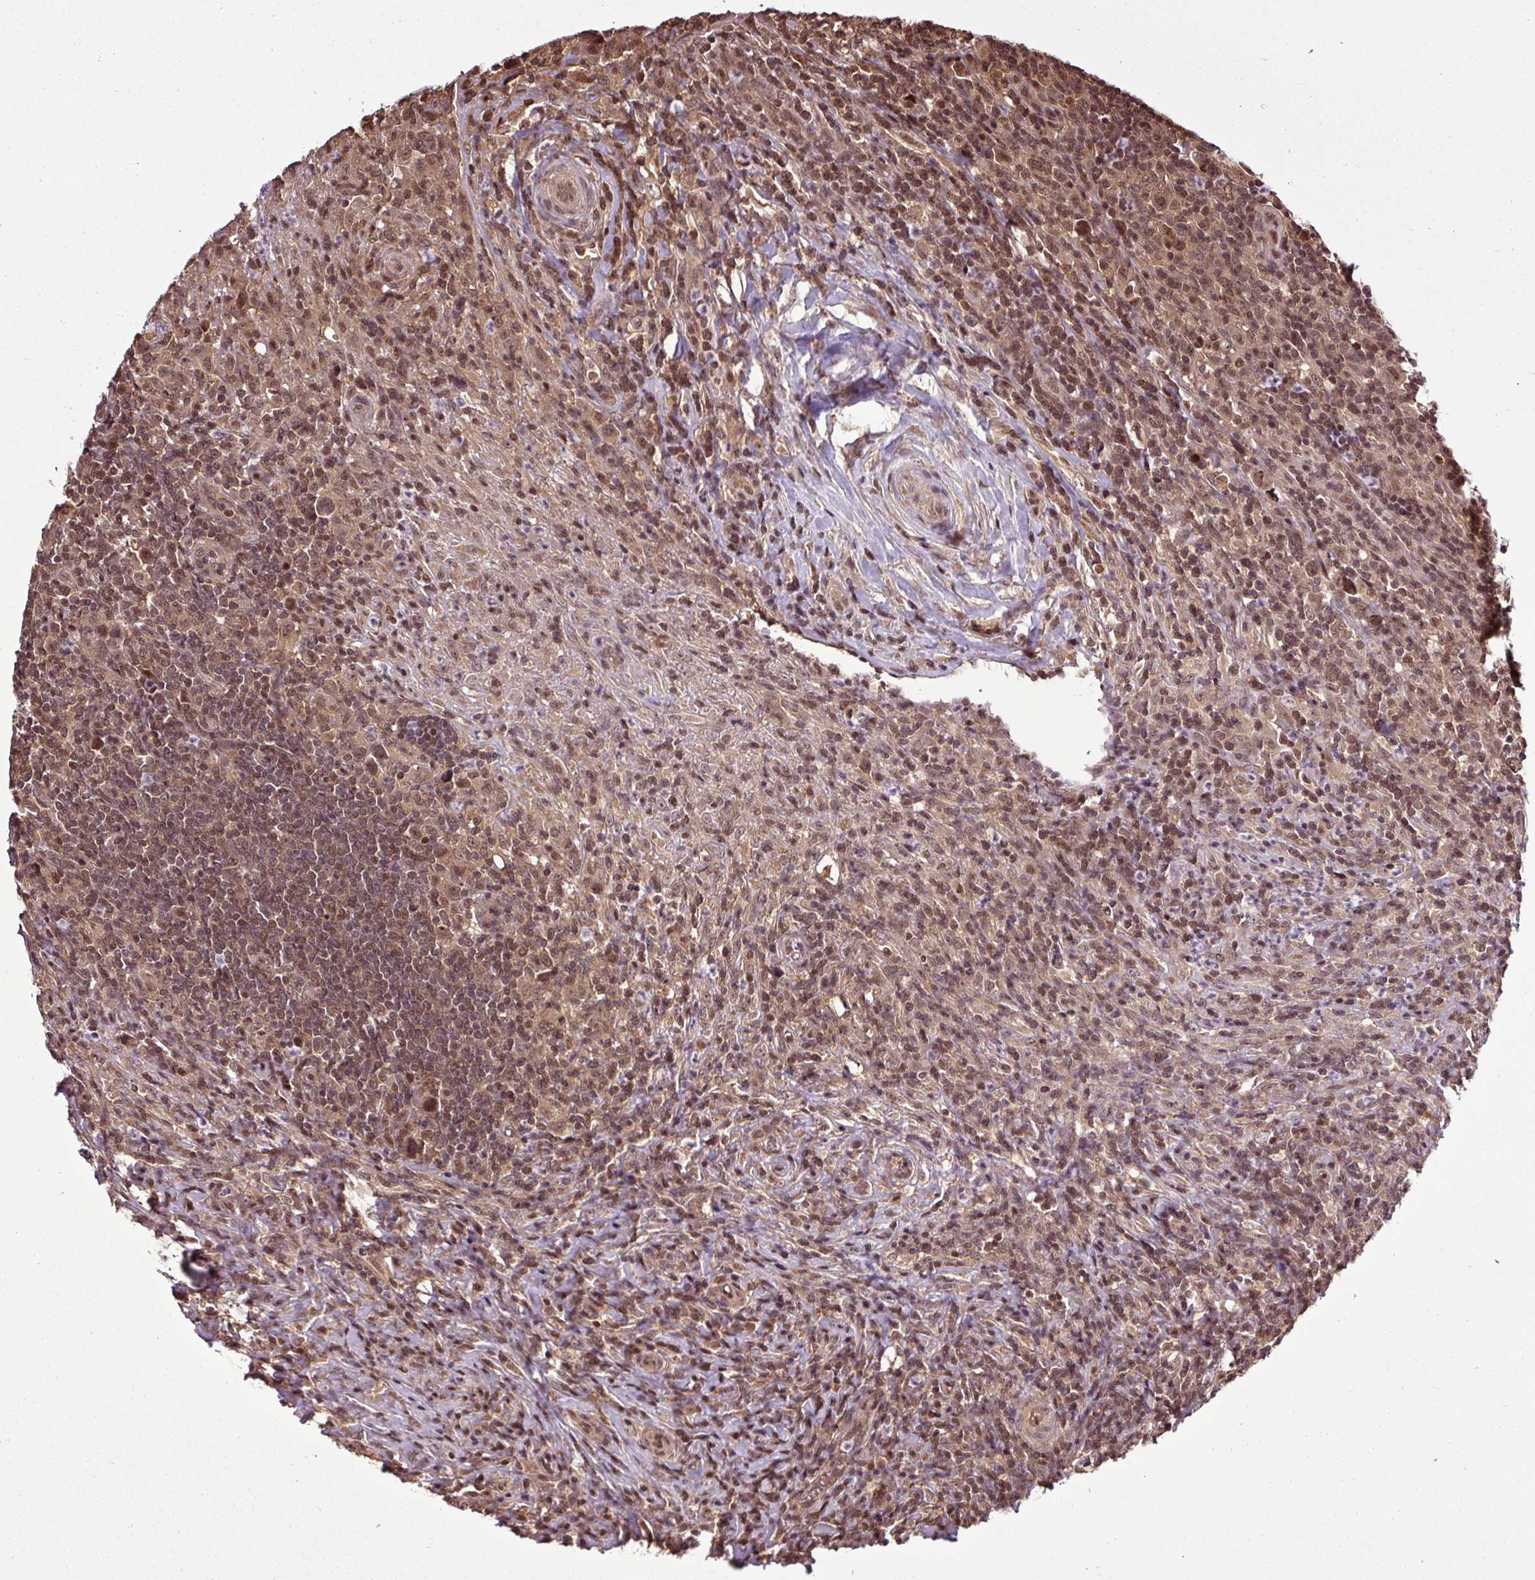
{"staining": {"intensity": "moderate", "quantity": ">75%", "location": "cytoplasmic/membranous,nuclear"}, "tissue": "lymphoma", "cell_type": "Tumor cells", "image_type": "cancer", "snomed": [{"axis": "morphology", "description": "Hodgkin's disease, NOS"}, {"axis": "topography", "description": "Lymph node"}], "caption": "Immunohistochemical staining of human lymphoma reveals medium levels of moderate cytoplasmic/membranous and nuclear protein positivity in about >75% of tumor cells. Using DAB (brown) and hematoxylin (blue) stains, captured at high magnification using brightfield microscopy.", "gene": "ITPKC", "patient": {"sex": "female", "age": 18}}